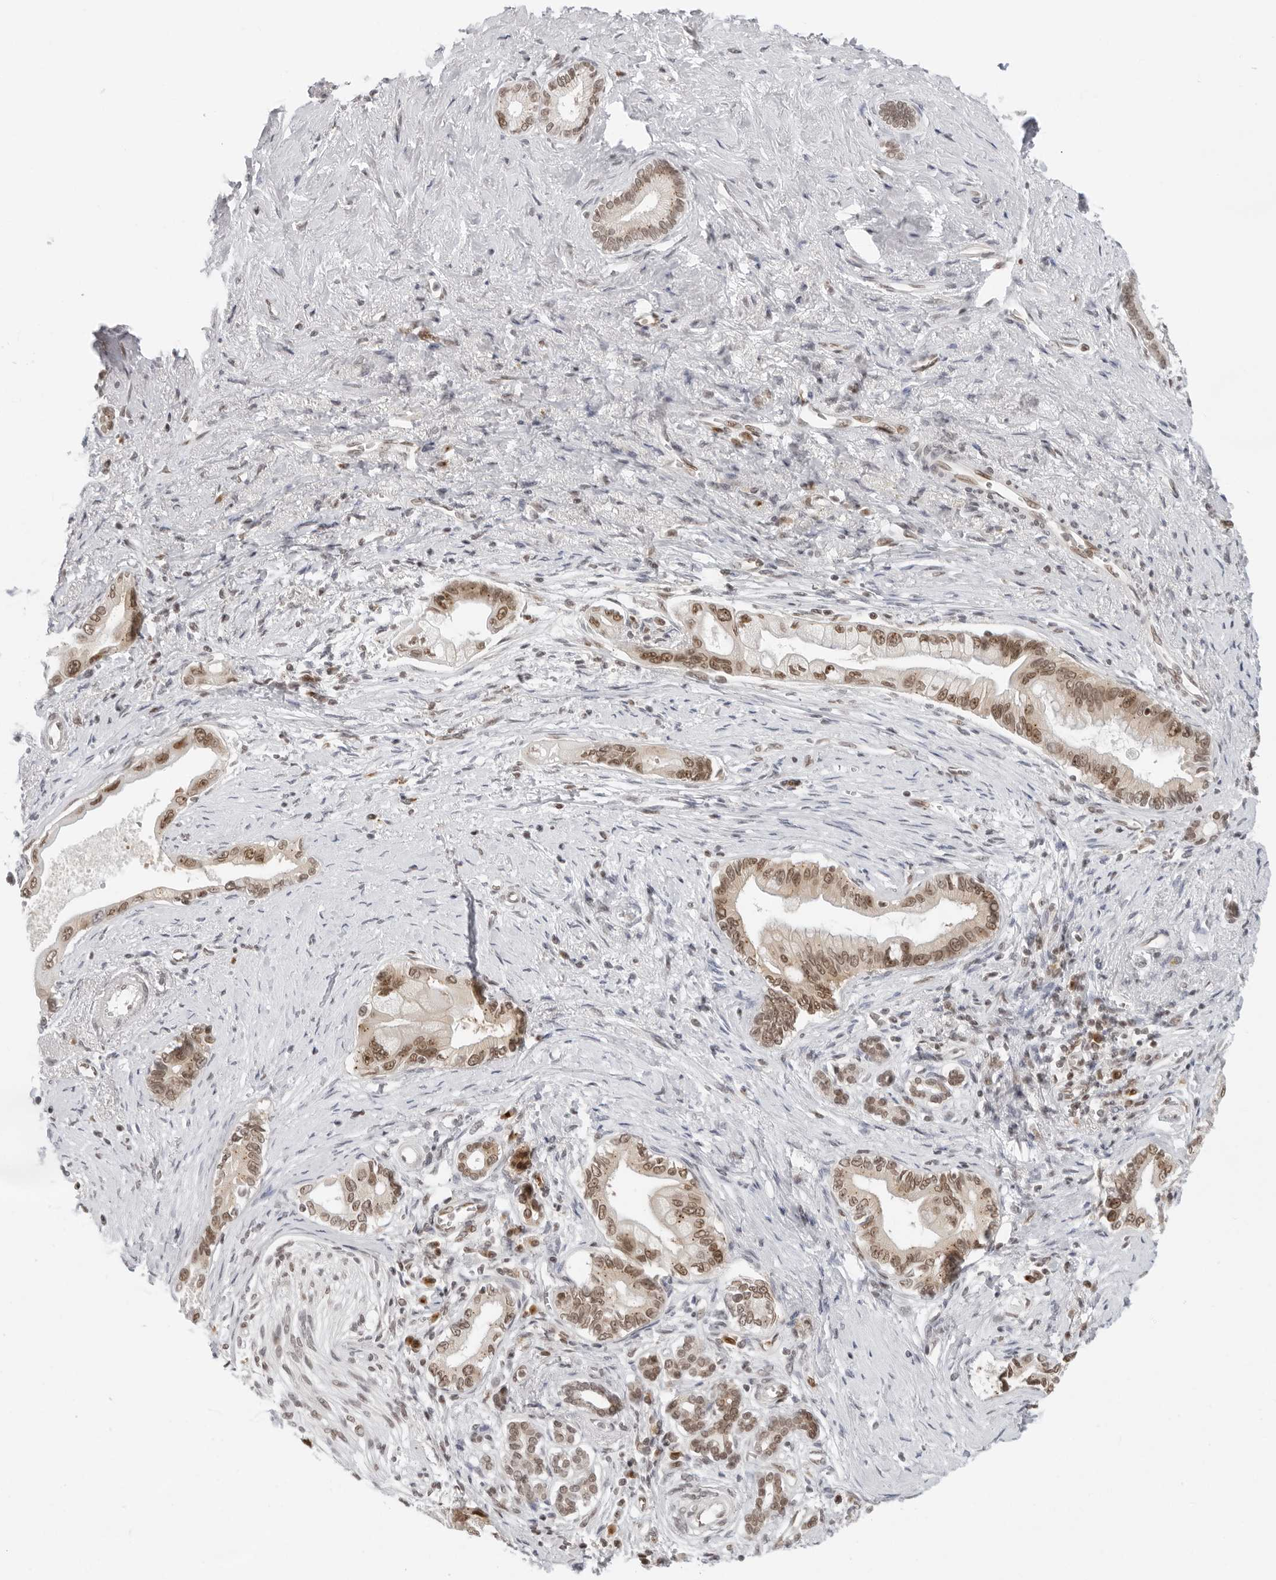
{"staining": {"intensity": "moderate", "quantity": ">75%", "location": "nuclear"}, "tissue": "pancreatic cancer", "cell_type": "Tumor cells", "image_type": "cancer", "snomed": [{"axis": "morphology", "description": "Adenocarcinoma, NOS"}, {"axis": "topography", "description": "Pancreas"}], "caption": "Pancreatic cancer stained with a brown dye exhibits moderate nuclear positive positivity in about >75% of tumor cells.", "gene": "TOX4", "patient": {"sex": "male", "age": 78}}